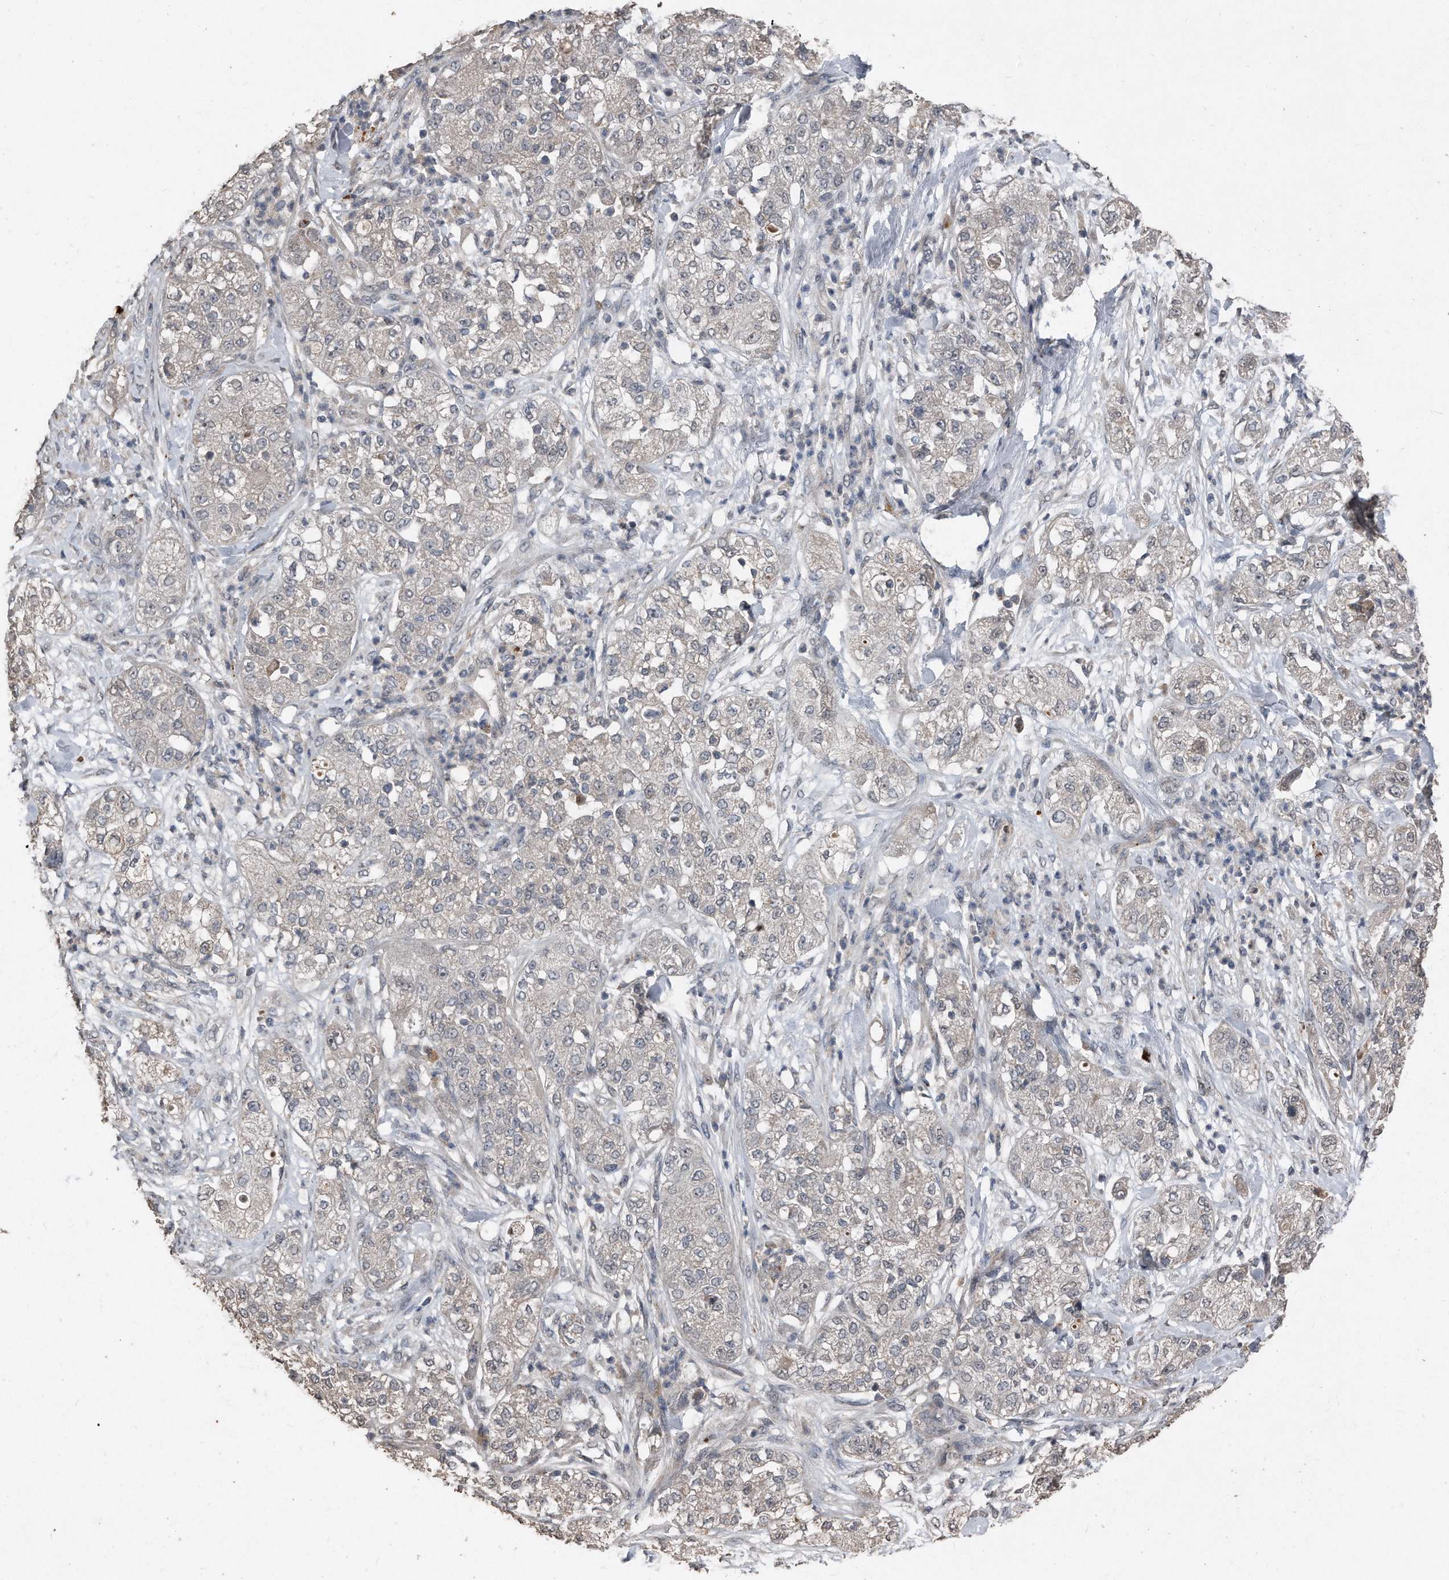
{"staining": {"intensity": "negative", "quantity": "none", "location": "none"}, "tissue": "pancreatic cancer", "cell_type": "Tumor cells", "image_type": "cancer", "snomed": [{"axis": "morphology", "description": "Adenocarcinoma, NOS"}, {"axis": "topography", "description": "Pancreas"}], "caption": "DAB immunohistochemical staining of pancreatic adenocarcinoma shows no significant expression in tumor cells.", "gene": "ANKRD10", "patient": {"sex": "female", "age": 78}}